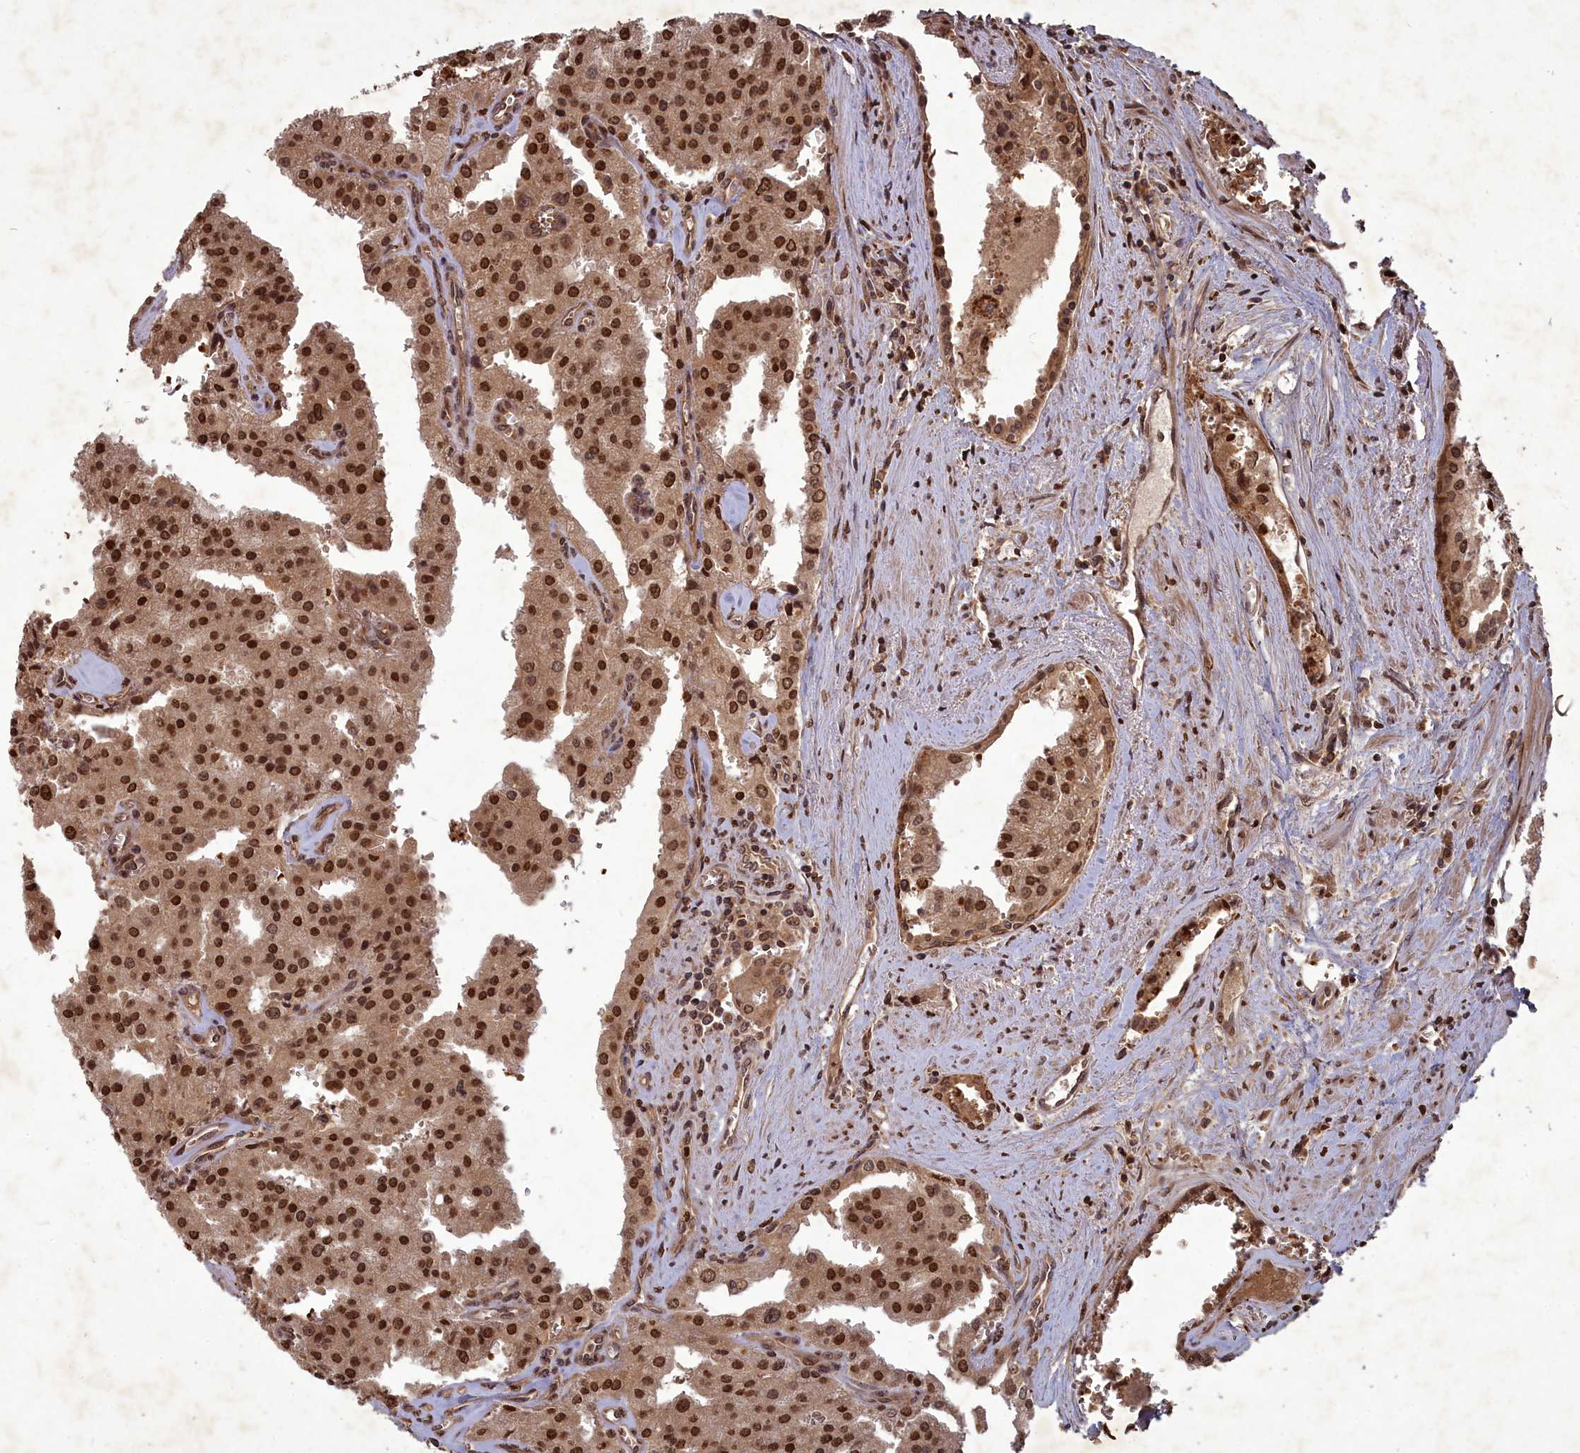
{"staining": {"intensity": "strong", "quantity": ">75%", "location": "nuclear"}, "tissue": "prostate cancer", "cell_type": "Tumor cells", "image_type": "cancer", "snomed": [{"axis": "morphology", "description": "Adenocarcinoma, High grade"}, {"axis": "topography", "description": "Prostate"}], "caption": "Immunohistochemistry (IHC) photomicrograph of neoplastic tissue: human prostate adenocarcinoma (high-grade) stained using IHC displays high levels of strong protein expression localized specifically in the nuclear of tumor cells, appearing as a nuclear brown color.", "gene": "SRMS", "patient": {"sex": "male", "age": 68}}